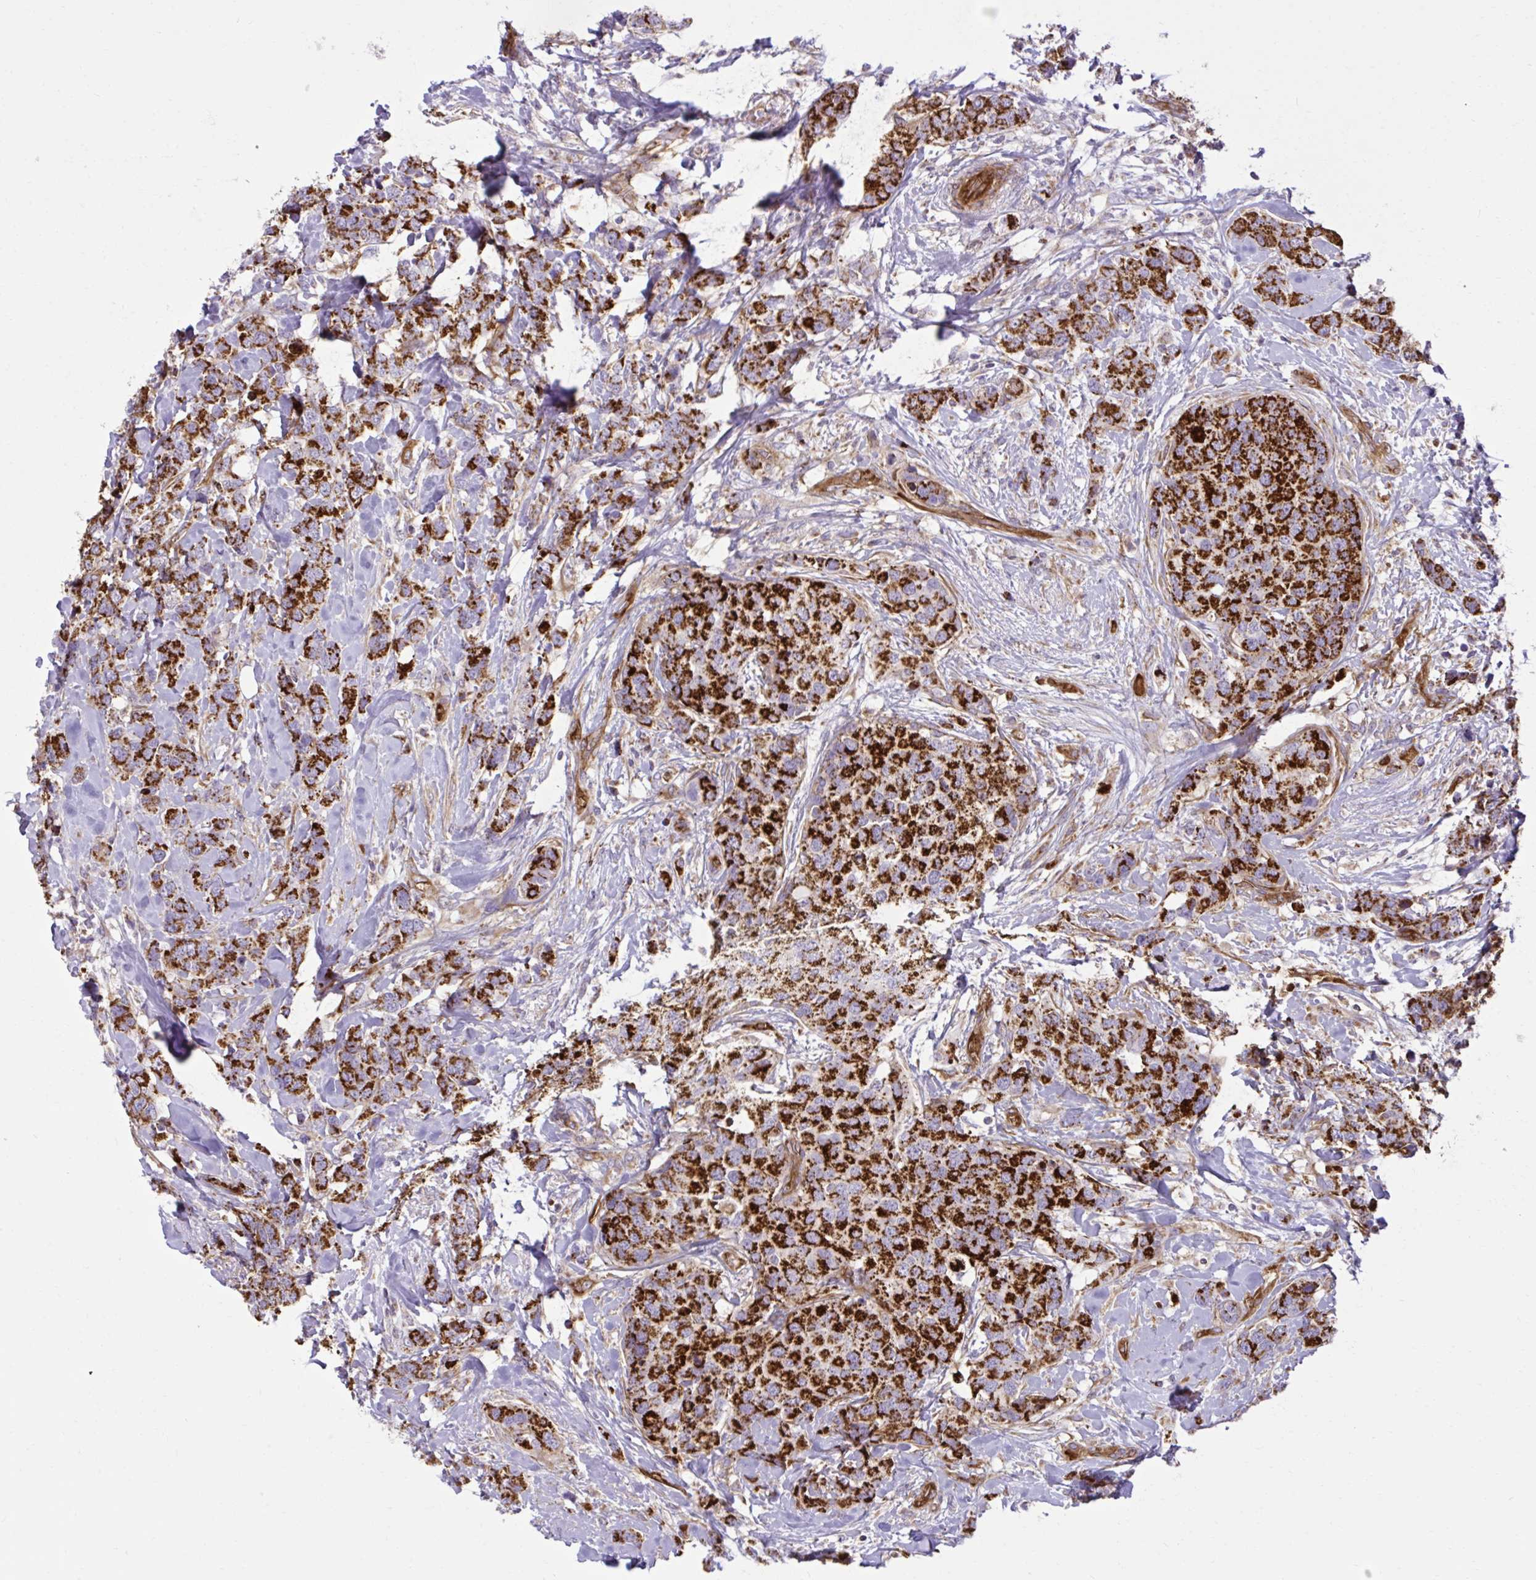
{"staining": {"intensity": "strong", "quantity": ">75%", "location": "cytoplasmic/membranous"}, "tissue": "breast cancer", "cell_type": "Tumor cells", "image_type": "cancer", "snomed": [{"axis": "morphology", "description": "Lobular carcinoma"}, {"axis": "topography", "description": "Breast"}], "caption": "There is high levels of strong cytoplasmic/membranous positivity in tumor cells of breast cancer, as demonstrated by immunohistochemical staining (brown color).", "gene": "LIMS1", "patient": {"sex": "female", "age": 59}}